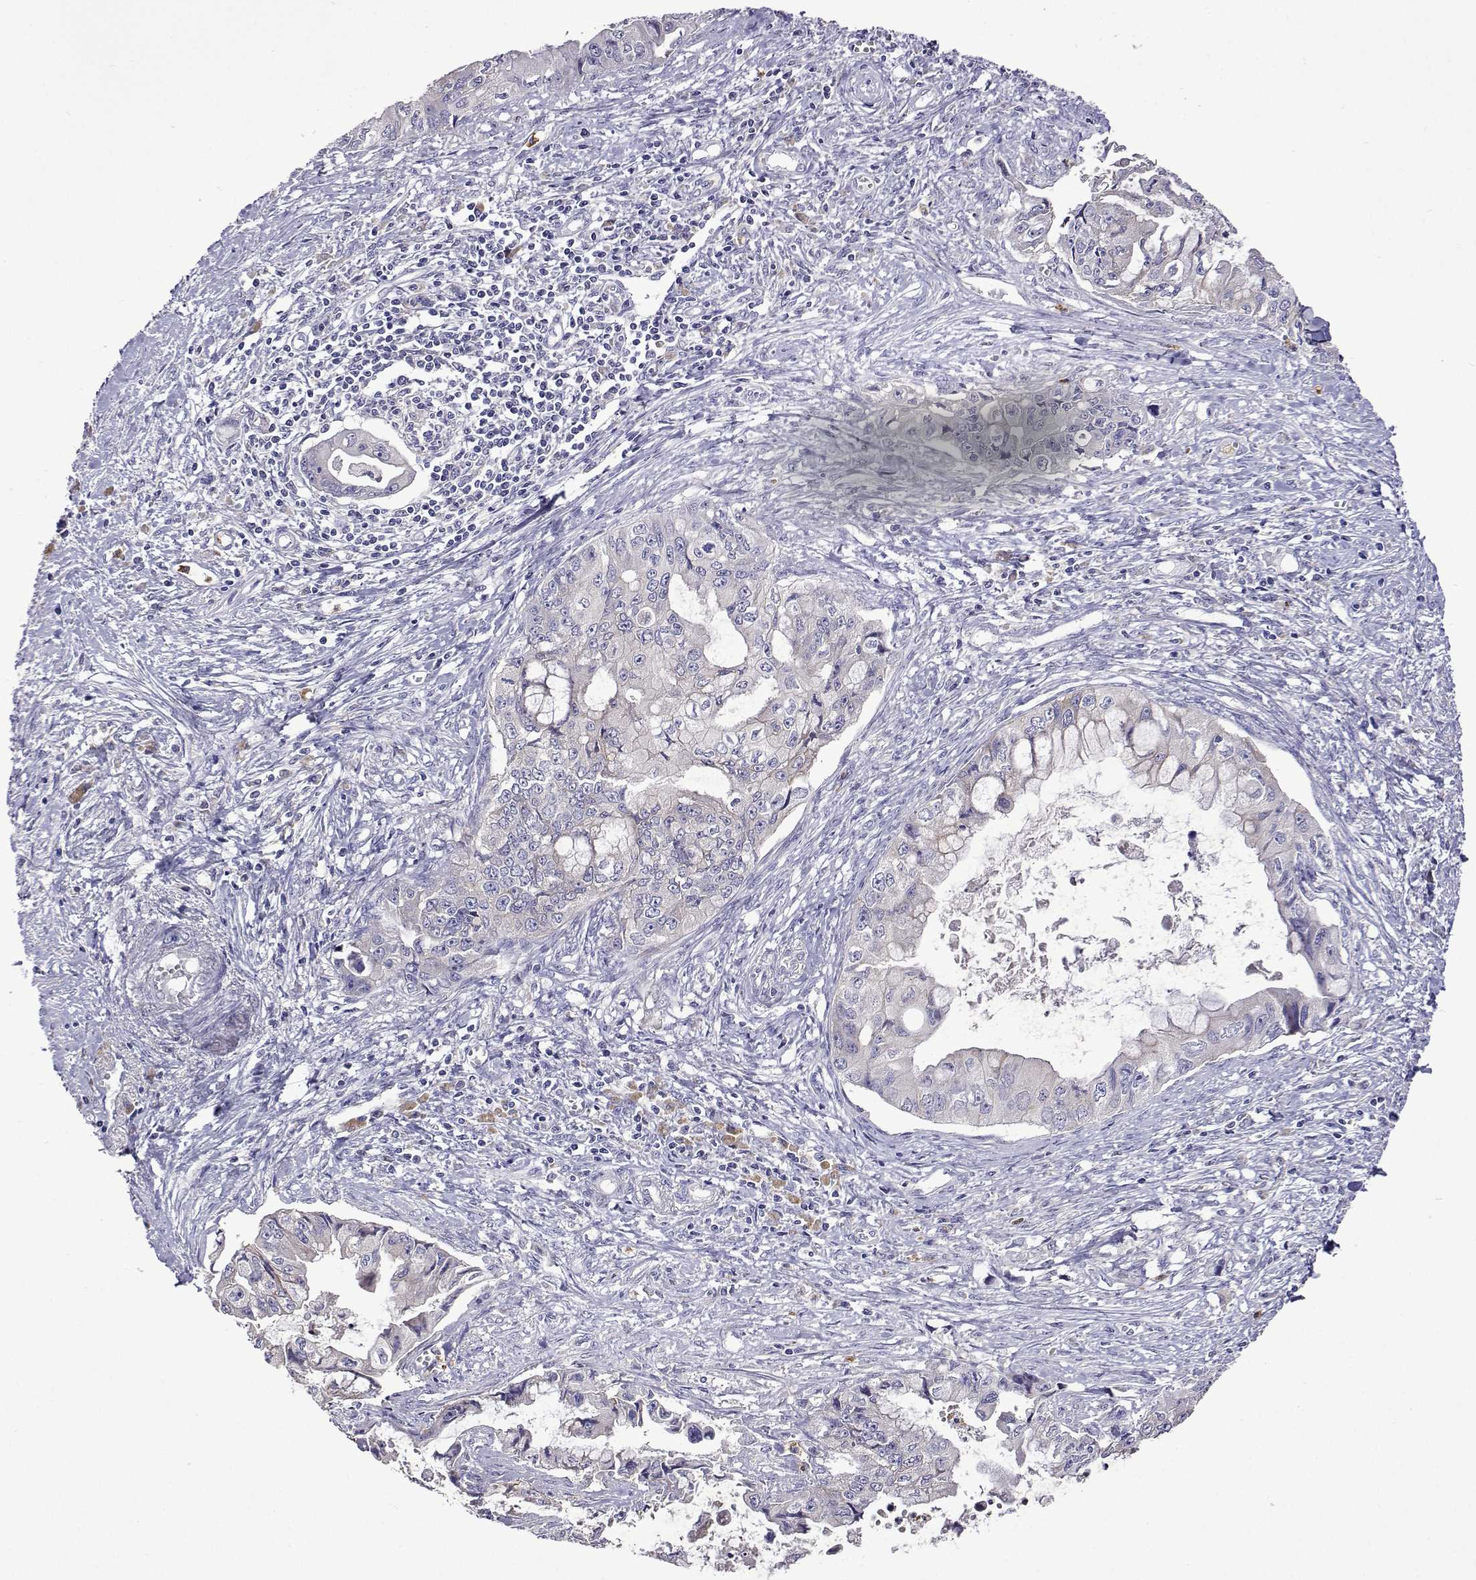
{"staining": {"intensity": "negative", "quantity": "none", "location": "none"}, "tissue": "pancreatic cancer", "cell_type": "Tumor cells", "image_type": "cancer", "snomed": [{"axis": "morphology", "description": "Adenocarcinoma, NOS"}, {"axis": "topography", "description": "Pancreas"}], "caption": "DAB immunohistochemical staining of pancreatic adenocarcinoma demonstrates no significant expression in tumor cells.", "gene": "SULT2A1", "patient": {"sex": "male", "age": 66}}